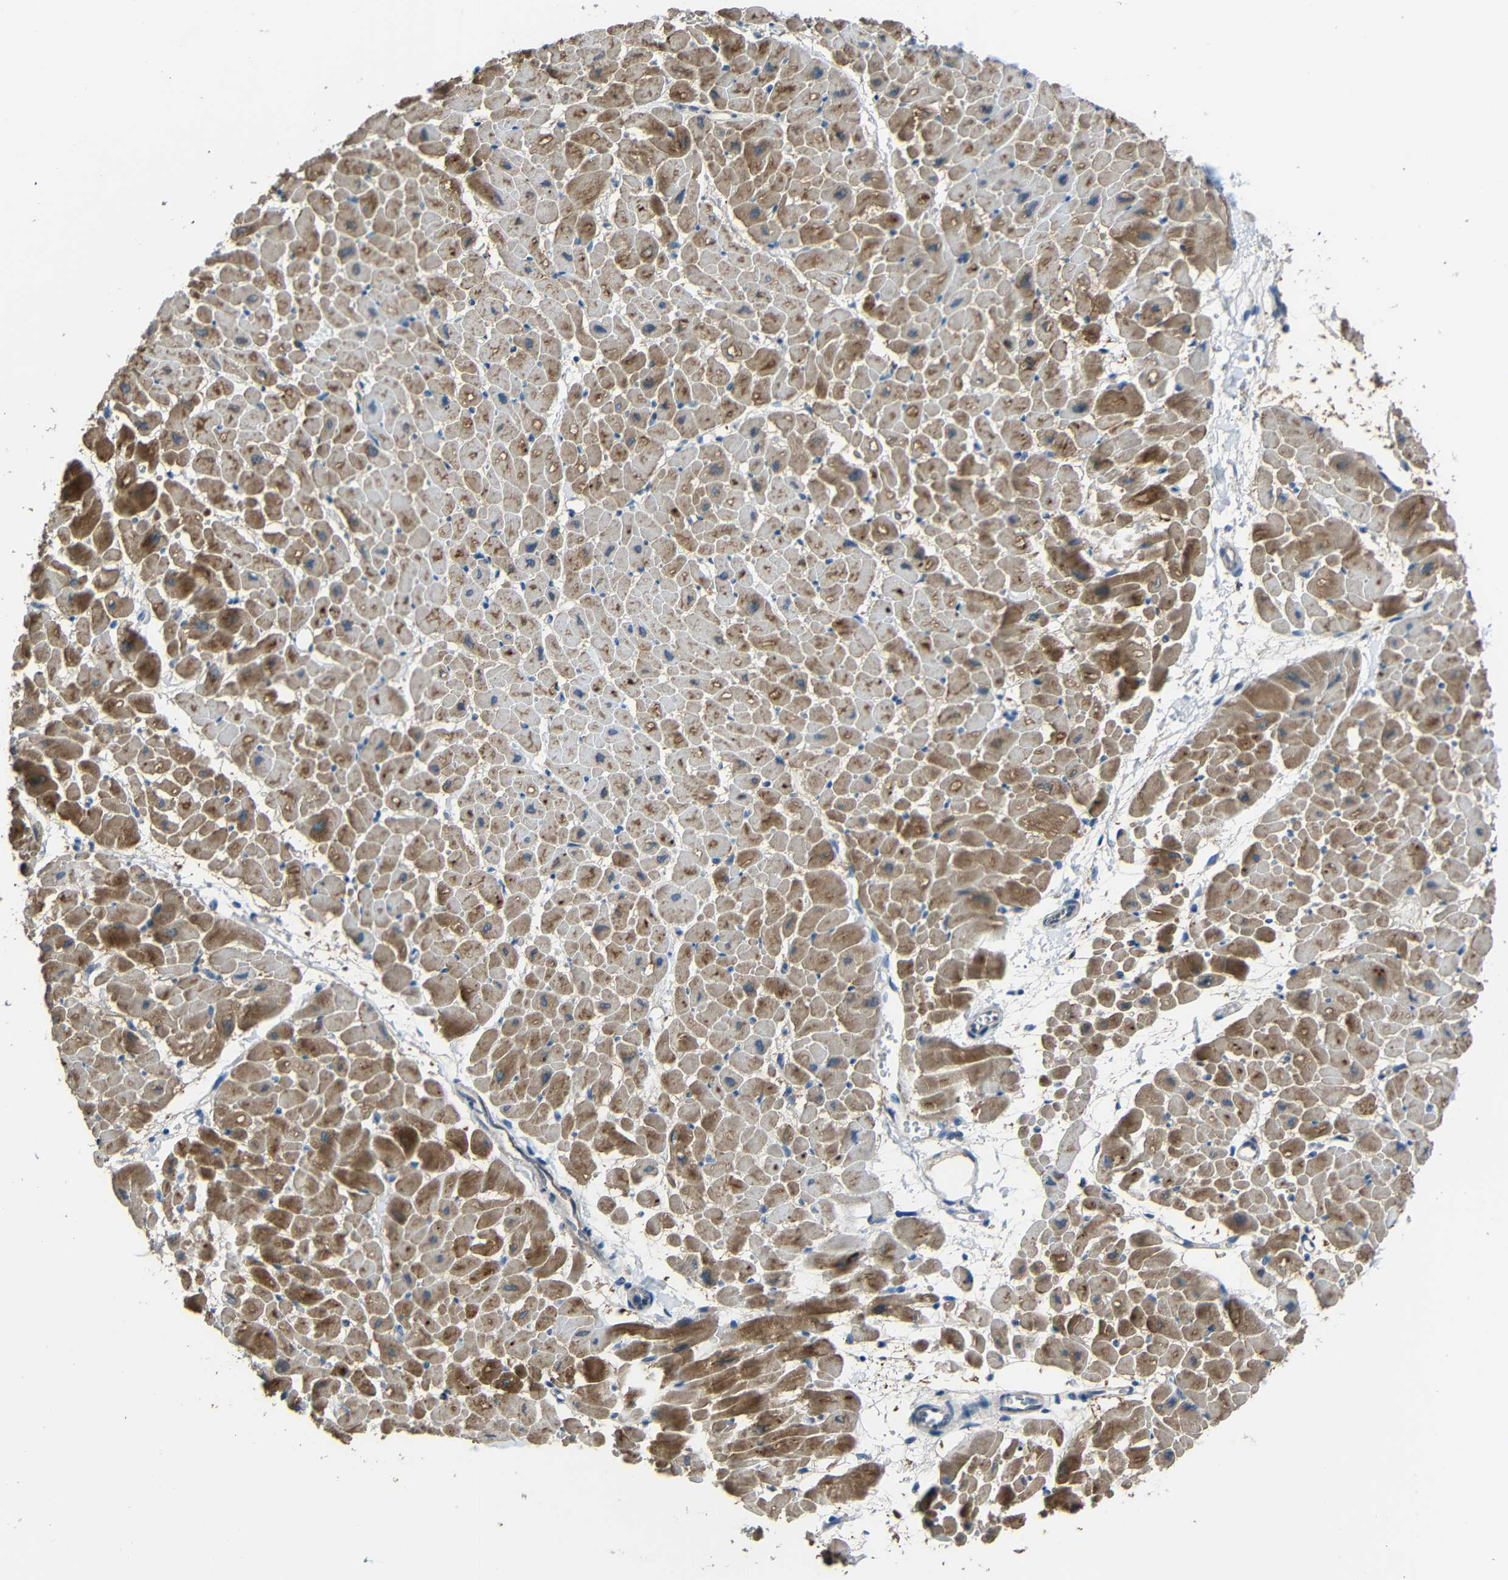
{"staining": {"intensity": "moderate", "quantity": "25%-75%", "location": "cytoplasmic/membranous"}, "tissue": "heart muscle", "cell_type": "Cardiomyocytes", "image_type": "normal", "snomed": [{"axis": "morphology", "description": "Normal tissue, NOS"}, {"axis": "topography", "description": "Heart"}], "caption": "Immunohistochemical staining of benign human heart muscle demonstrates medium levels of moderate cytoplasmic/membranous staining in approximately 25%-75% of cardiomyocytes.", "gene": "STBD1", "patient": {"sex": "male", "age": 45}}